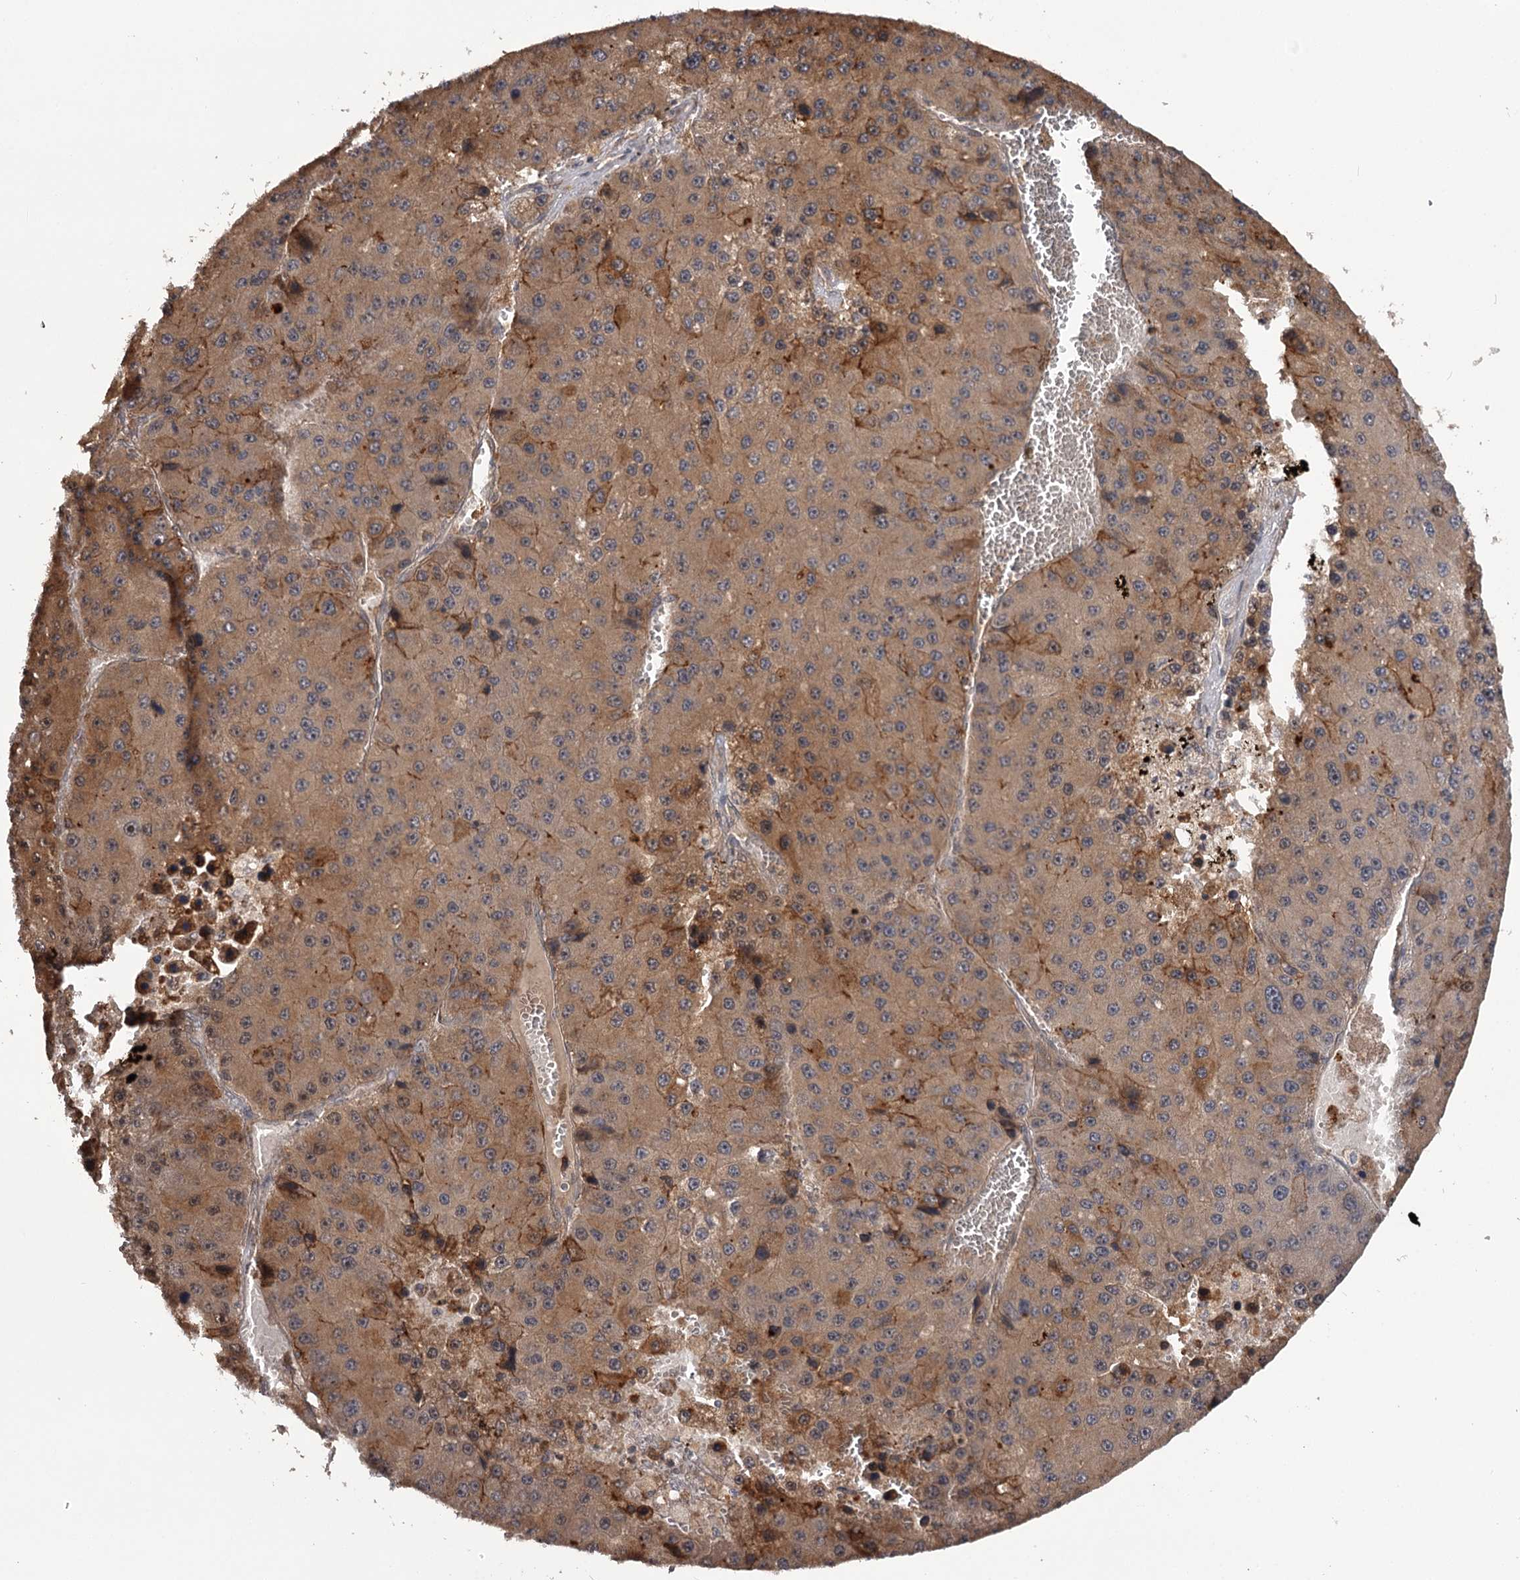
{"staining": {"intensity": "moderate", "quantity": ">75%", "location": "cytoplasmic/membranous"}, "tissue": "liver cancer", "cell_type": "Tumor cells", "image_type": "cancer", "snomed": [{"axis": "morphology", "description": "Carcinoma, Hepatocellular, NOS"}, {"axis": "topography", "description": "Liver"}], "caption": "About >75% of tumor cells in human liver hepatocellular carcinoma reveal moderate cytoplasmic/membranous protein staining as visualized by brown immunohistochemical staining.", "gene": "TTC12", "patient": {"sex": "female", "age": 73}}